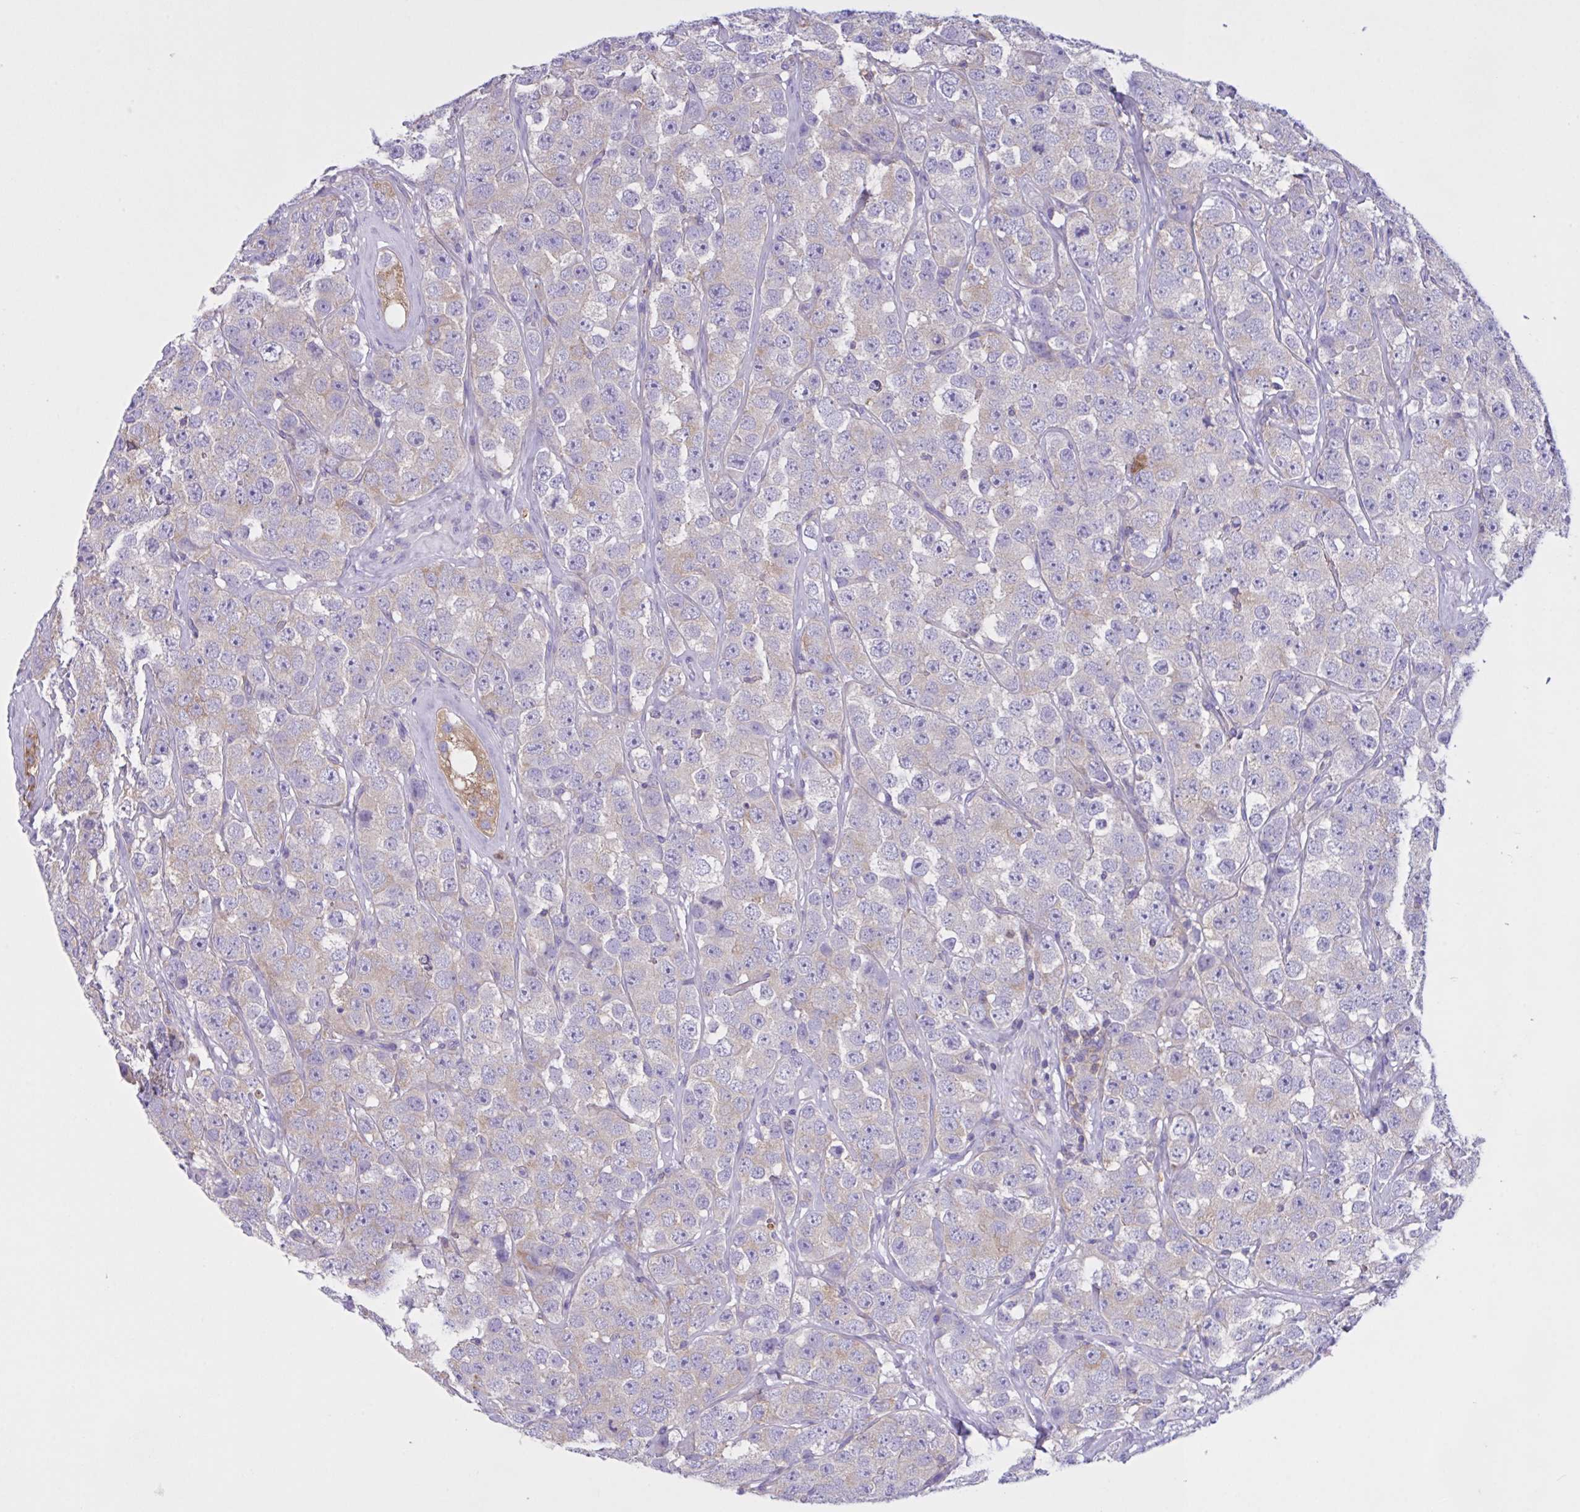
{"staining": {"intensity": "weak", "quantity": "<25%", "location": "cytoplasmic/membranous"}, "tissue": "testis cancer", "cell_type": "Tumor cells", "image_type": "cancer", "snomed": [{"axis": "morphology", "description": "Seminoma, NOS"}, {"axis": "topography", "description": "Testis"}], "caption": "This image is of testis cancer stained with immunohistochemistry (IHC) to label a protein in brown with the nuclei are counter-stained blue. There is no expression in tumor cells.", "gene": "OR51M1", "patient": {"sex": "male", "age": 28}}